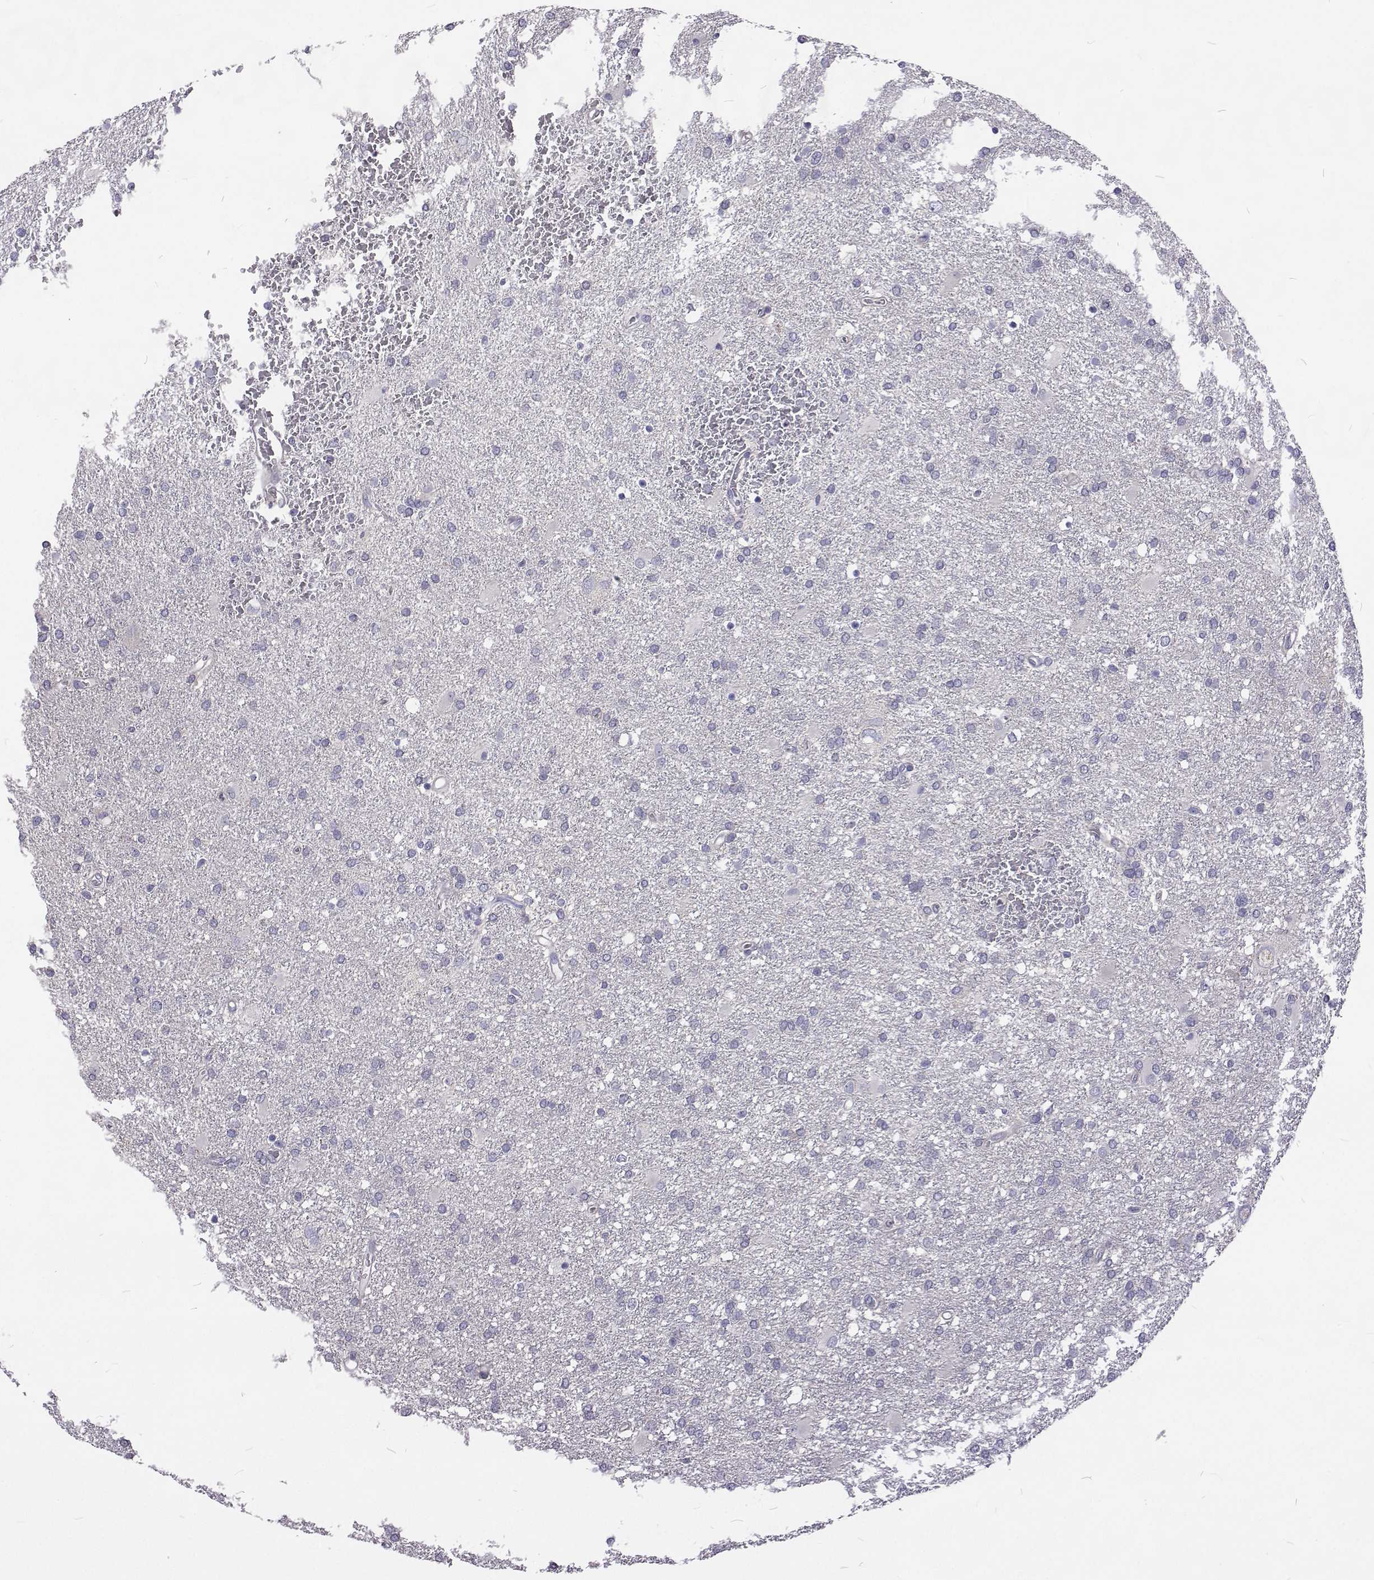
{"staining": {"intensity": "negative", "quantity": "none", "location": "none"}, "tissue": "glioma", "cell_type": "Tumor cells", "image_type": "cancer", "snomed": [{"axis": "morphology", "description": "Glioma, malignant, Low grade"}, {"axis": "topography", "description": "Brain"}], "caption": "The histopathology image demonstrates no significant staining in tumor cells of malignant low-grade glioma.", "gene": "NPR3", "patient": {"sex": "male", "age": 66}}